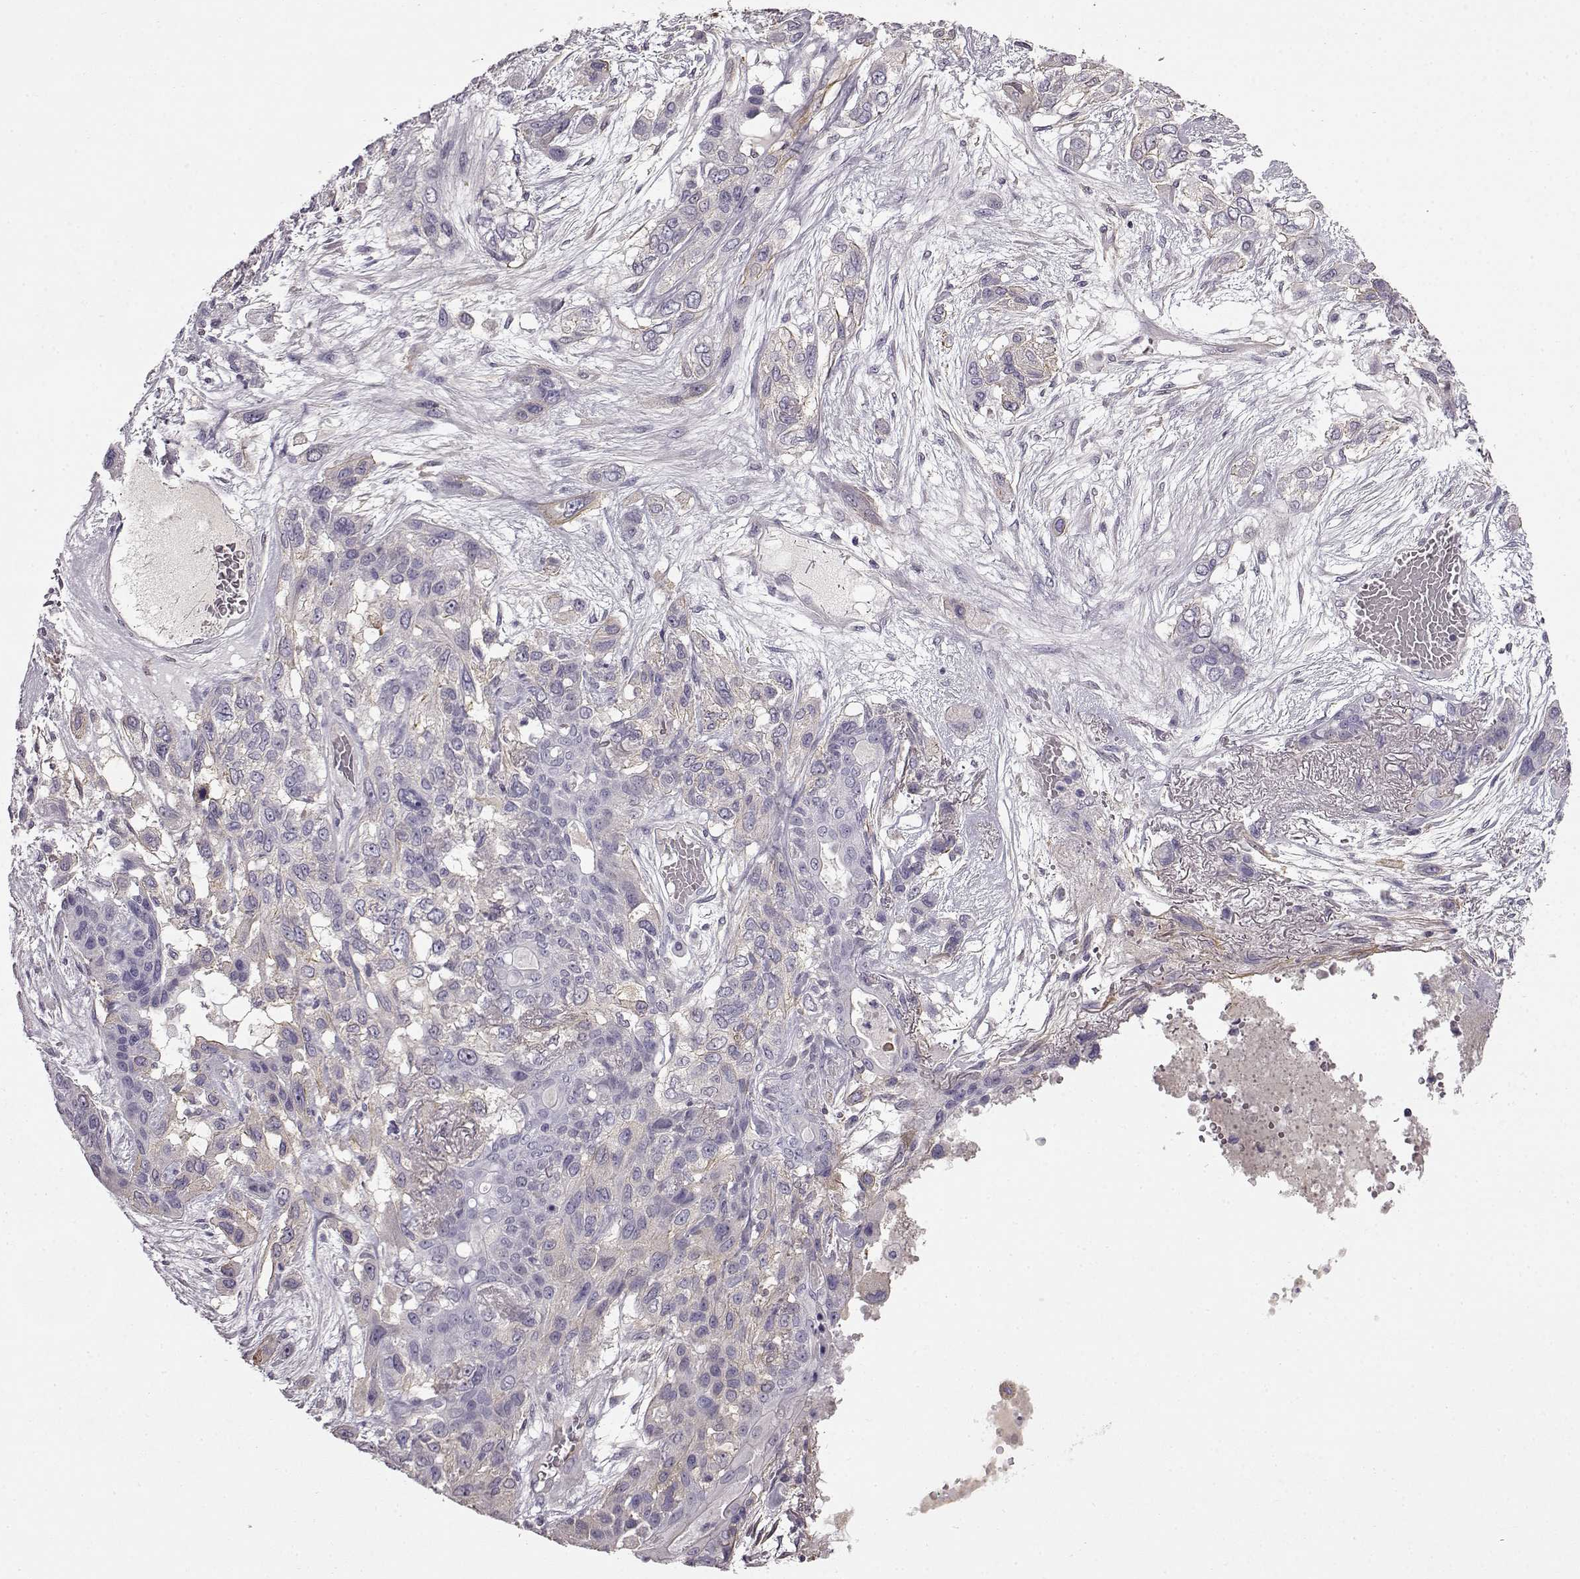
{"staining": {"intensity": "negative", "quantity": "none", "location": "none"}, "tissue": "lung cancer", "cell_type": "Tumor cells", "image_type": "cancer", "snomed": [{"axis": "morphology", "description": "Squamous cell carcinoma, NOS"}, {"axis": "topography", "description": "Lung"}], "caption": "An image of human squamous cell carcinoma (lung) is negative for staining in tumor cells.", "gene": "KRT85", "patient": {"sex": "female", "age": 70}}